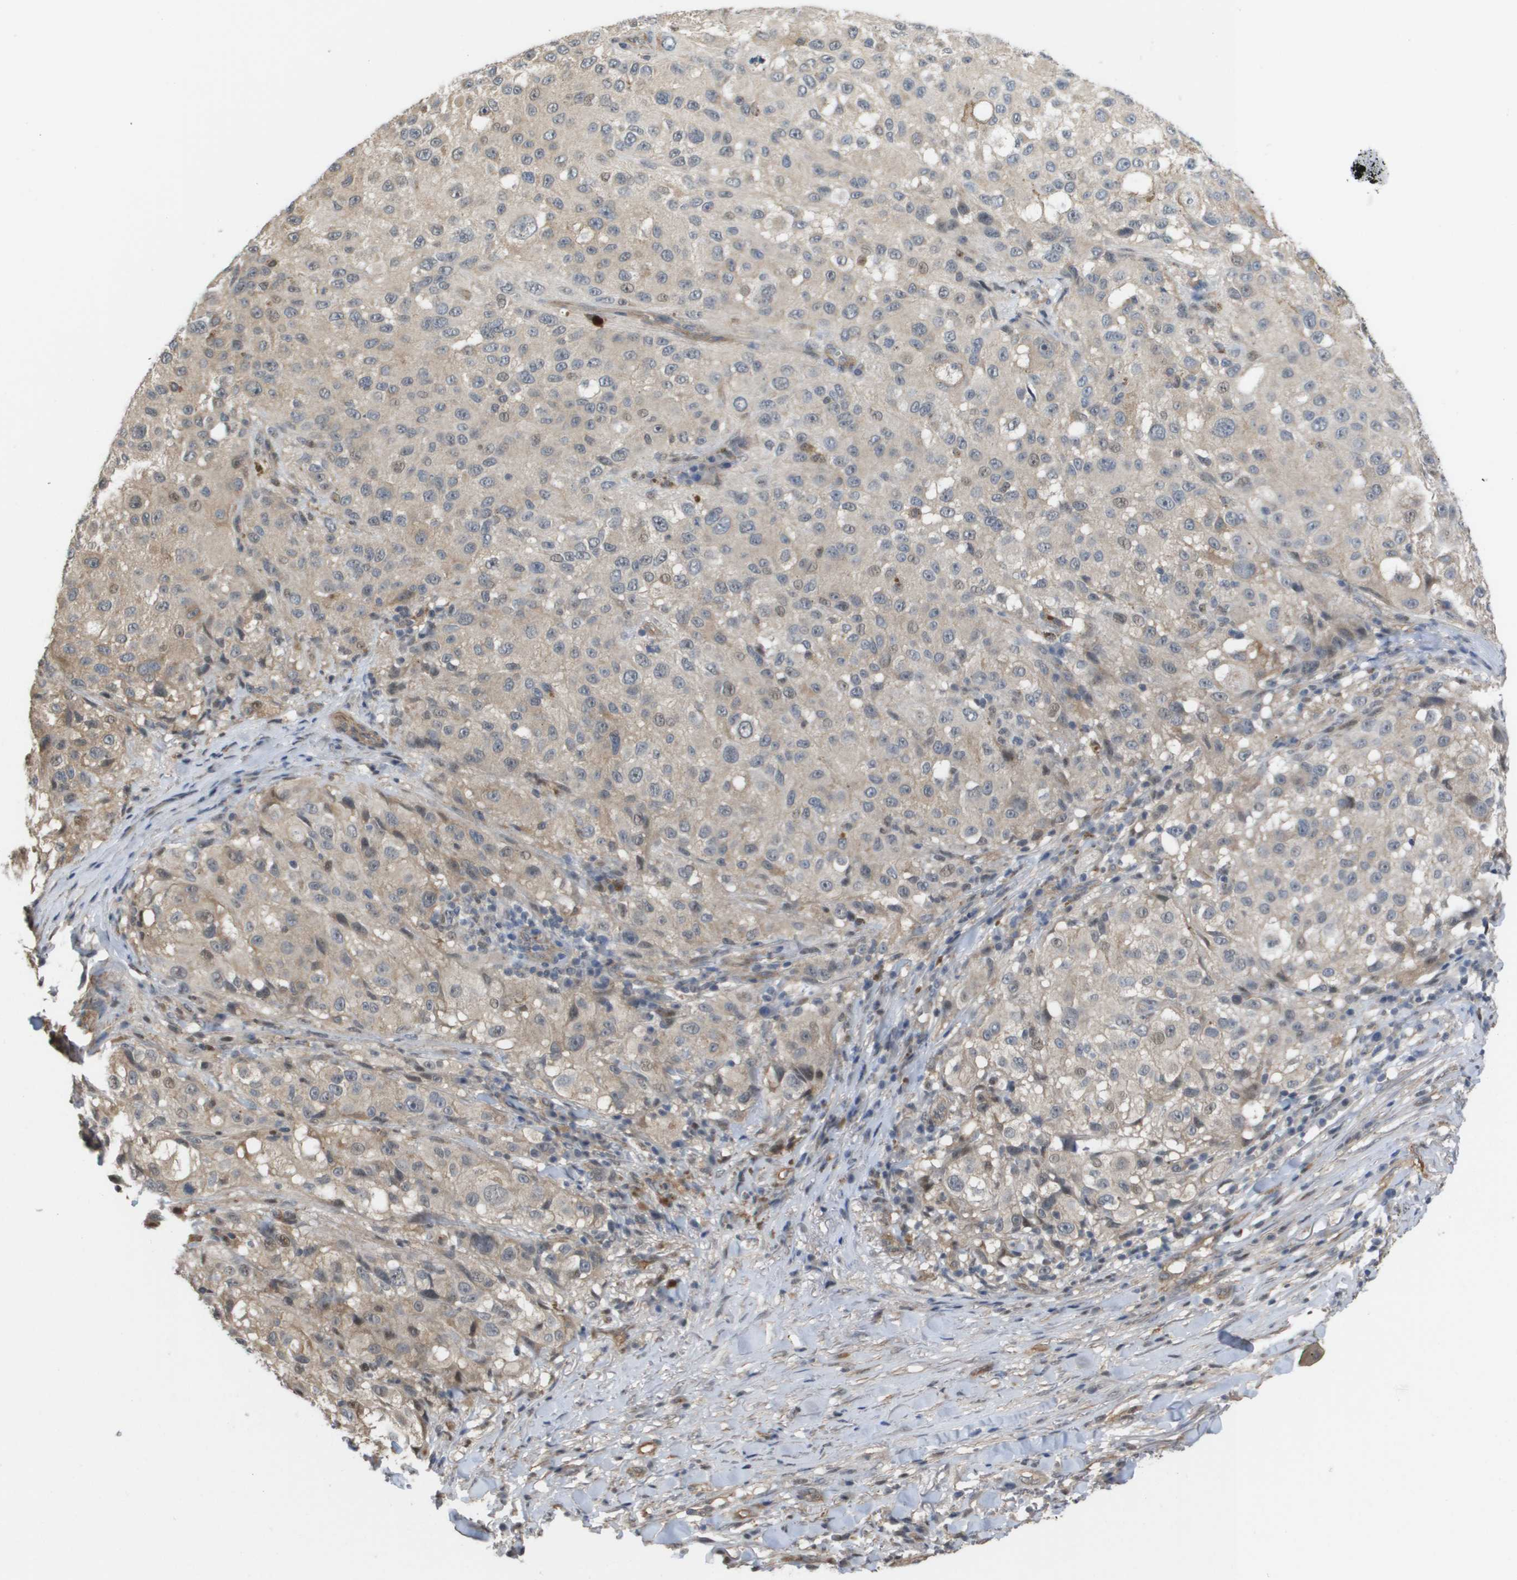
{"staining": {"intensity": "weak", "quantity": "<25%", "location": "cytoplasmic/membranous,nuclear"}, "tissue": "melanoma", "cell_type": "Tumor cells", "image_type": "cancer", "snomed": [{"axis": "morphology", "description": "Necrosis, NOS"}, {"axis": "morphology", "description": "Malignant melanoma, NOS"}, {"axis": "topography", "description": "Skin"}], "caption": "Immunohistochemistry of human malignant melanoma displays no positivity in tumor cells.", "gene": "RNF112", "patient": {"sex": "female", "age": 87}}